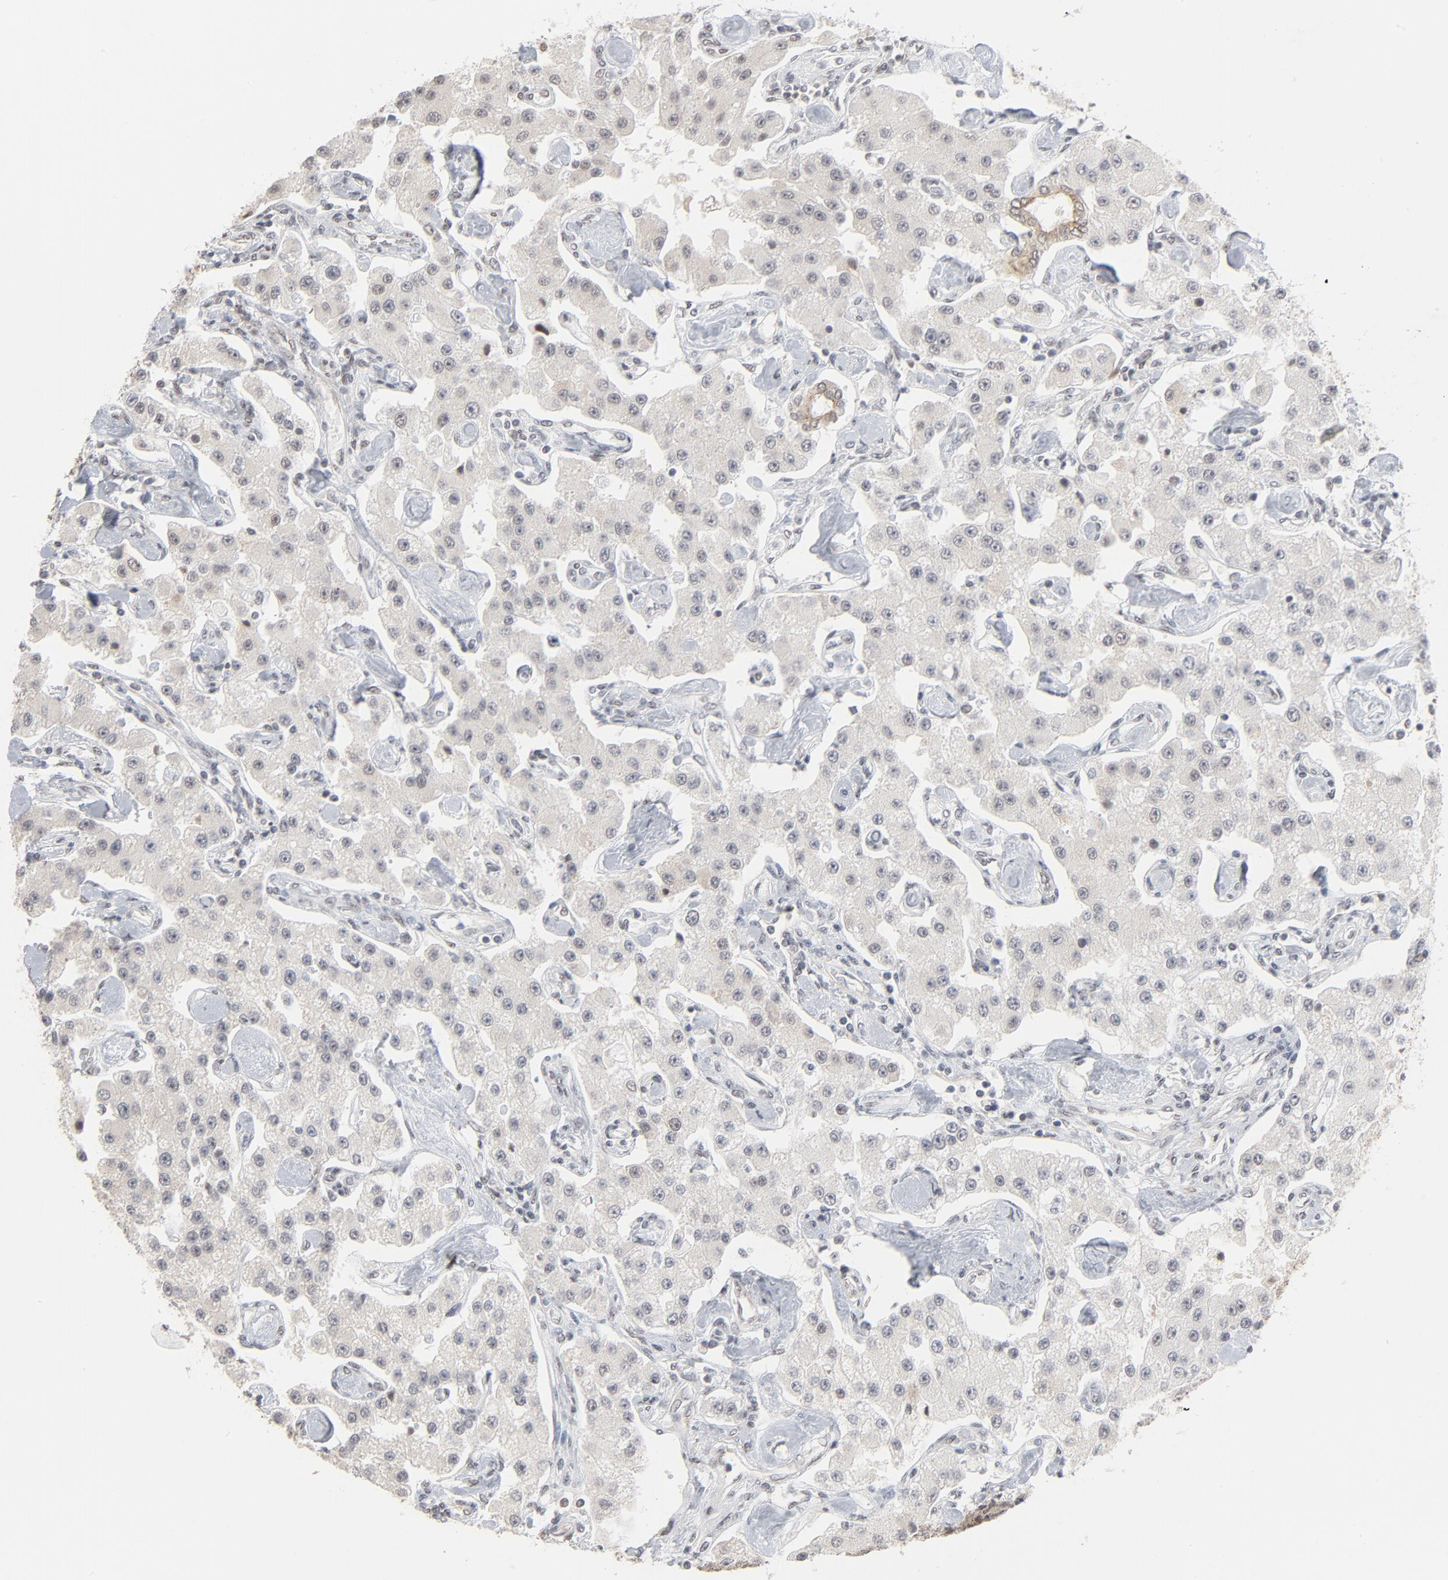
{"staining": {"intensity": "negative", "quantity": "none", "location": "none"}, "tissue": "carcinoid", "cell_type": "Tumor cells", "image_type": "cancer", "snomed": [{"axis": "morphology", "description": "Carcinoid, malignant, NOS"}, {"axis": "topography", "description": "Pancreas"}], "caption": "This is an immunohistochemistry micrograph of carcinoid. There is no expression in tumor cells.", "gene": "ITPR3", "patient": {"sex": "male", "age": 41}}